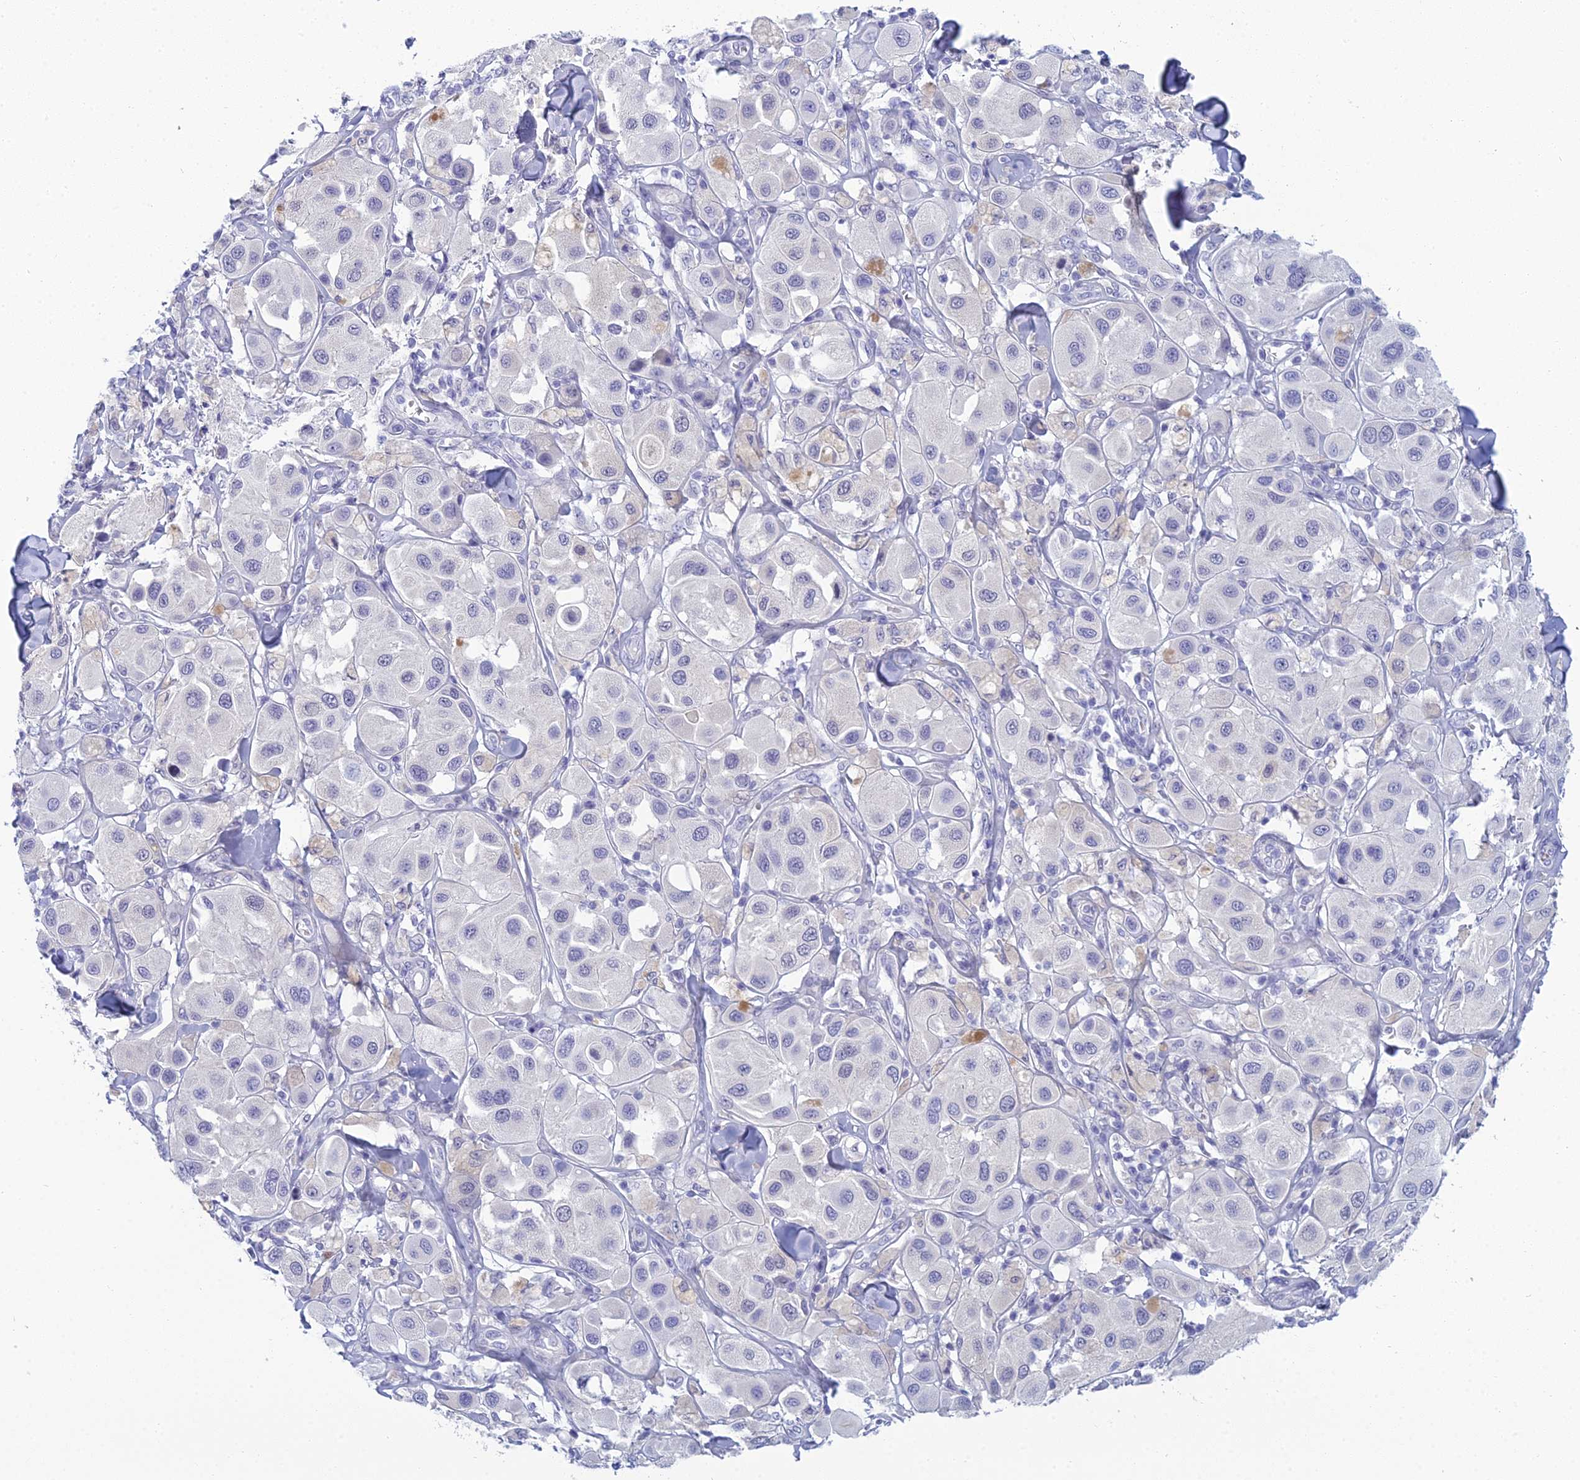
{"staining": {"intensity": "negative", "quantity": "none", "location": "none"}, "tissue": "melanoma", "cell_type": "Tumor cells", "image_type": "cancer", "snomed": [{"axis": "morphology", "description": "Malignant melanoma, Metastatic site"}, {"axis": "topography", "description": "Skin"}], "caption": "IHC micrograph of neoplastic tissue: melanoma stained with DAB displays no significant protein positivity in tumor cells.", "gene": "MUC13", "patient": {"sex": "male", "age": 41}}